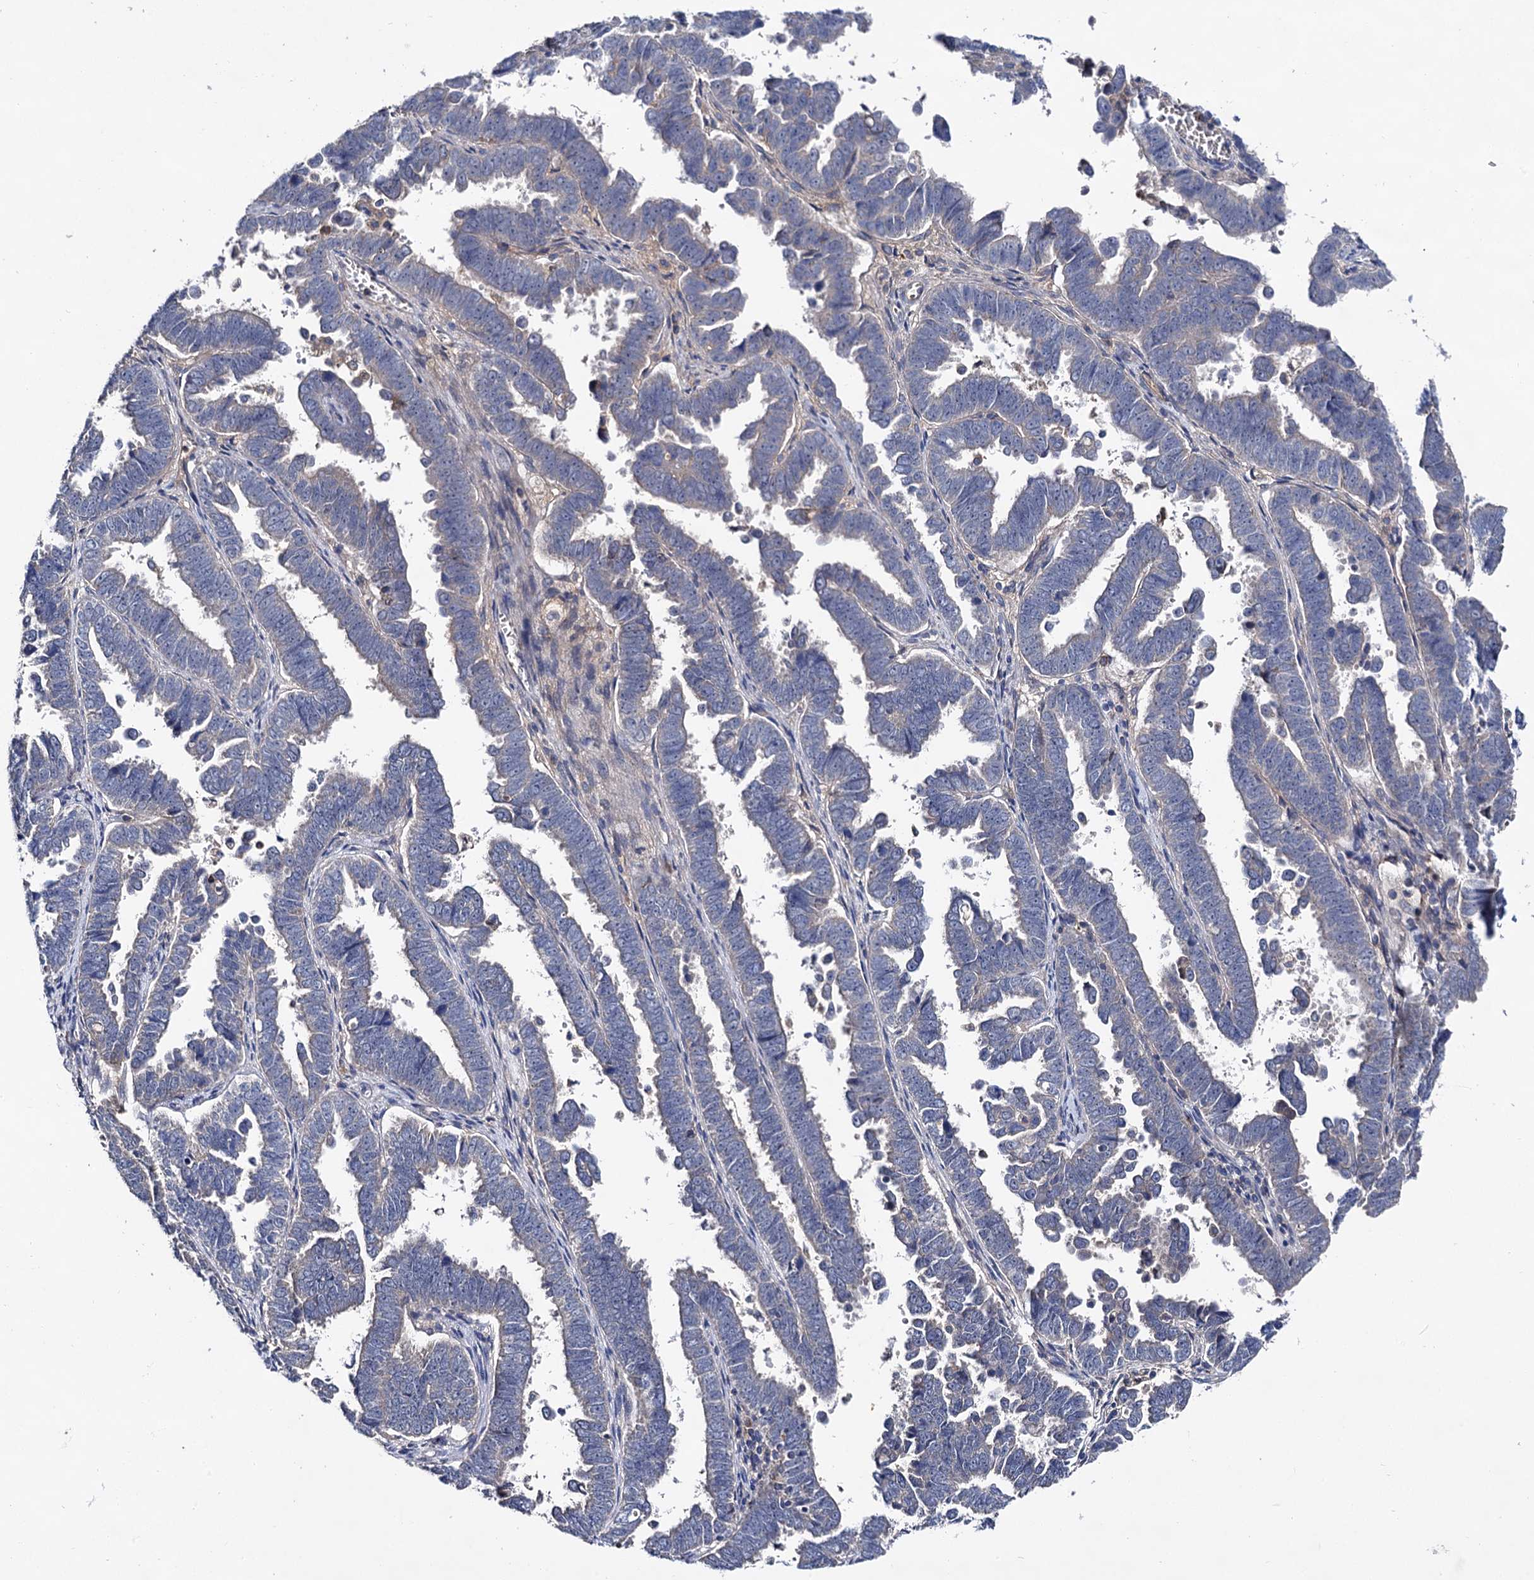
{"staining": {"intensity": "negative", "quantity": "none", "location": "none"}, "tissue": "endometrial cancer", "cell_type": "Tumor cells", "image_type": "cancer", "snomed": [{"axis": "morphology", "description": "Adenocarcinoma, NOS"}, {"axis": "topography", "description": "Endometrium"}], "caption": "A histopathology image of endometrial cancer stained for a protein displays no brown staining in tumor cells.", "gene": "HVCN1", "patient": {"sex": "female", "age": 75}}